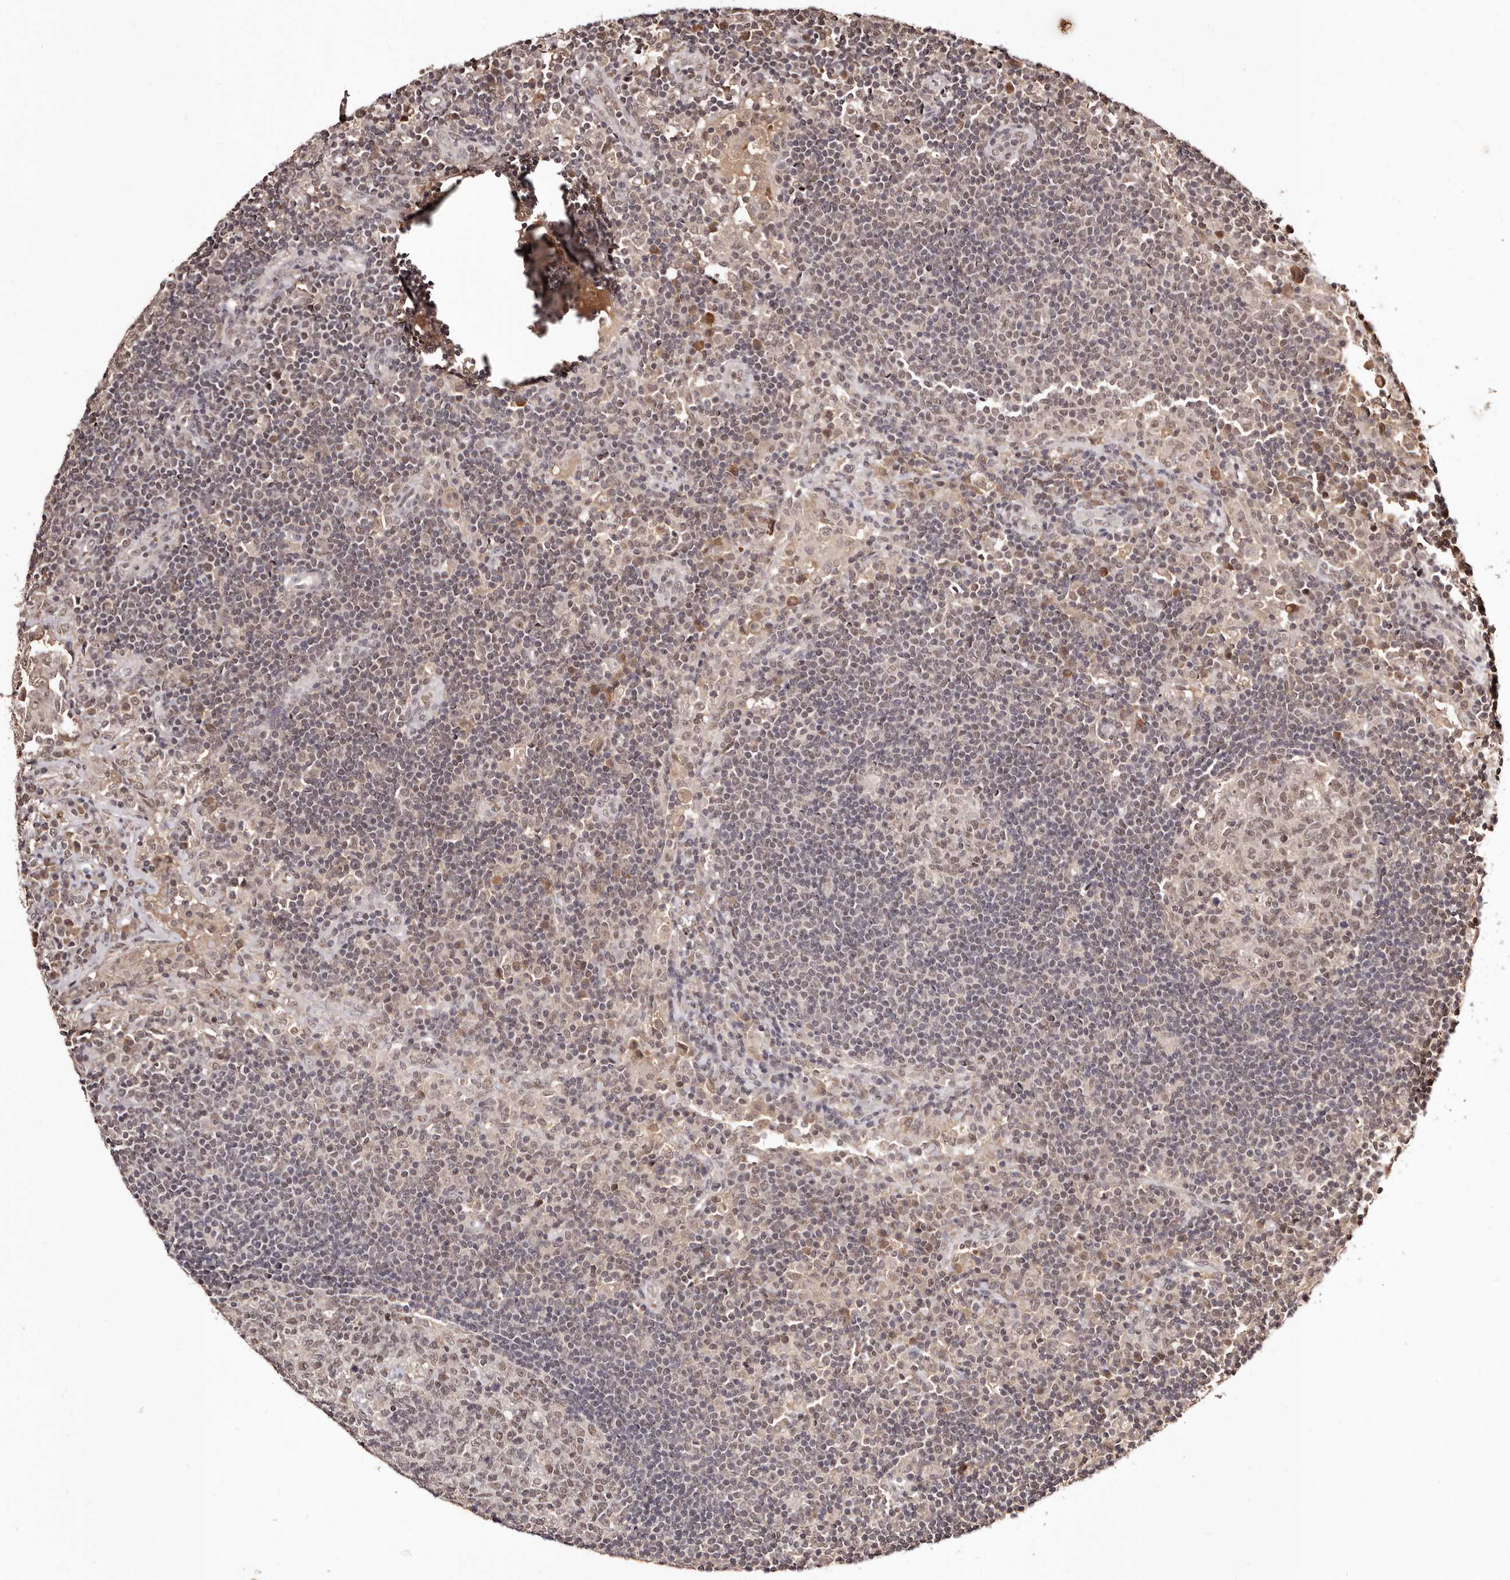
{"staining": {"intensity": "weak", "quantity": ">75%", "location": "nuclear"}, "tissue": "lymph node", "cell_type": "Germinal center cells", "image_type": "normal", "snomed": [{"axis": "morphology", "description": "Normal tissue, NOS"}, {"axis": "topography", "description": "Lymph node"}], "caption": "A micrograph showing weak nuclear expression in approximately >75% of germinal center cells in benign lymph node, as visualized by brown immunohistochemical staining.", "gene": "BICRAL", "patient": {"sex": "female", "age": 53}}